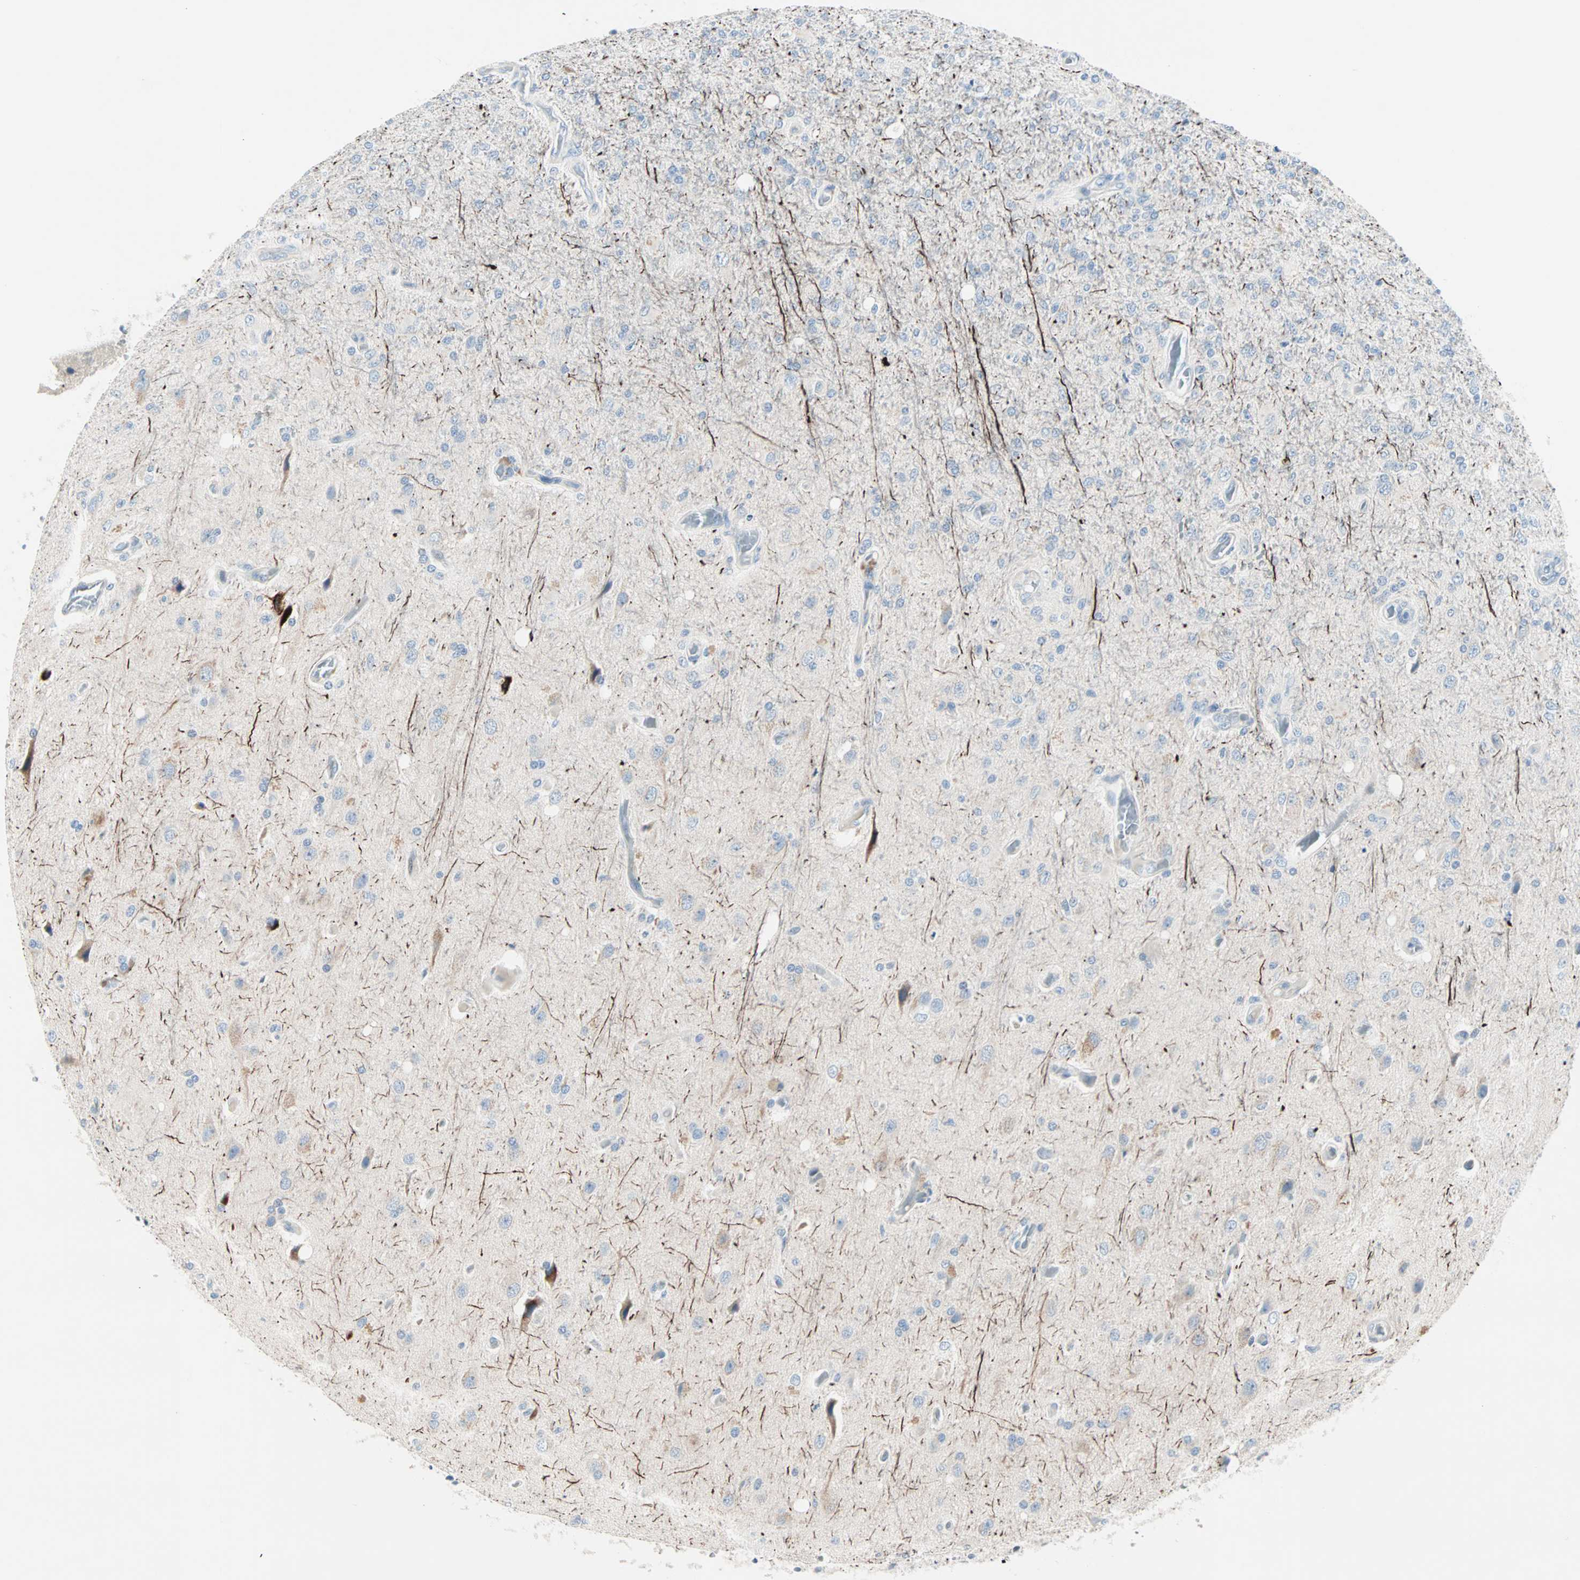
{"staining": {"intensity": "negative", "quantity": "none", "location": "none"}, "tissue": "glioma", "cell_type": "Tumor cells", "image_type": "cancer", "snomed": [{"axis": "morphology", "description": "Normal tissue, NOS"}, {"axis": "morphology", "description": "Glioma, malignant, High grade"}, {"axis": "topography", "description": "Cerebral cortex"}], "caption": "Human malignant glioma (high-grade) stained for a protein using immunohistochemistry exhibits no positivity in tumor cells.", "gene": "NEFH", "patient": {"sex": "male", "age": 77}}